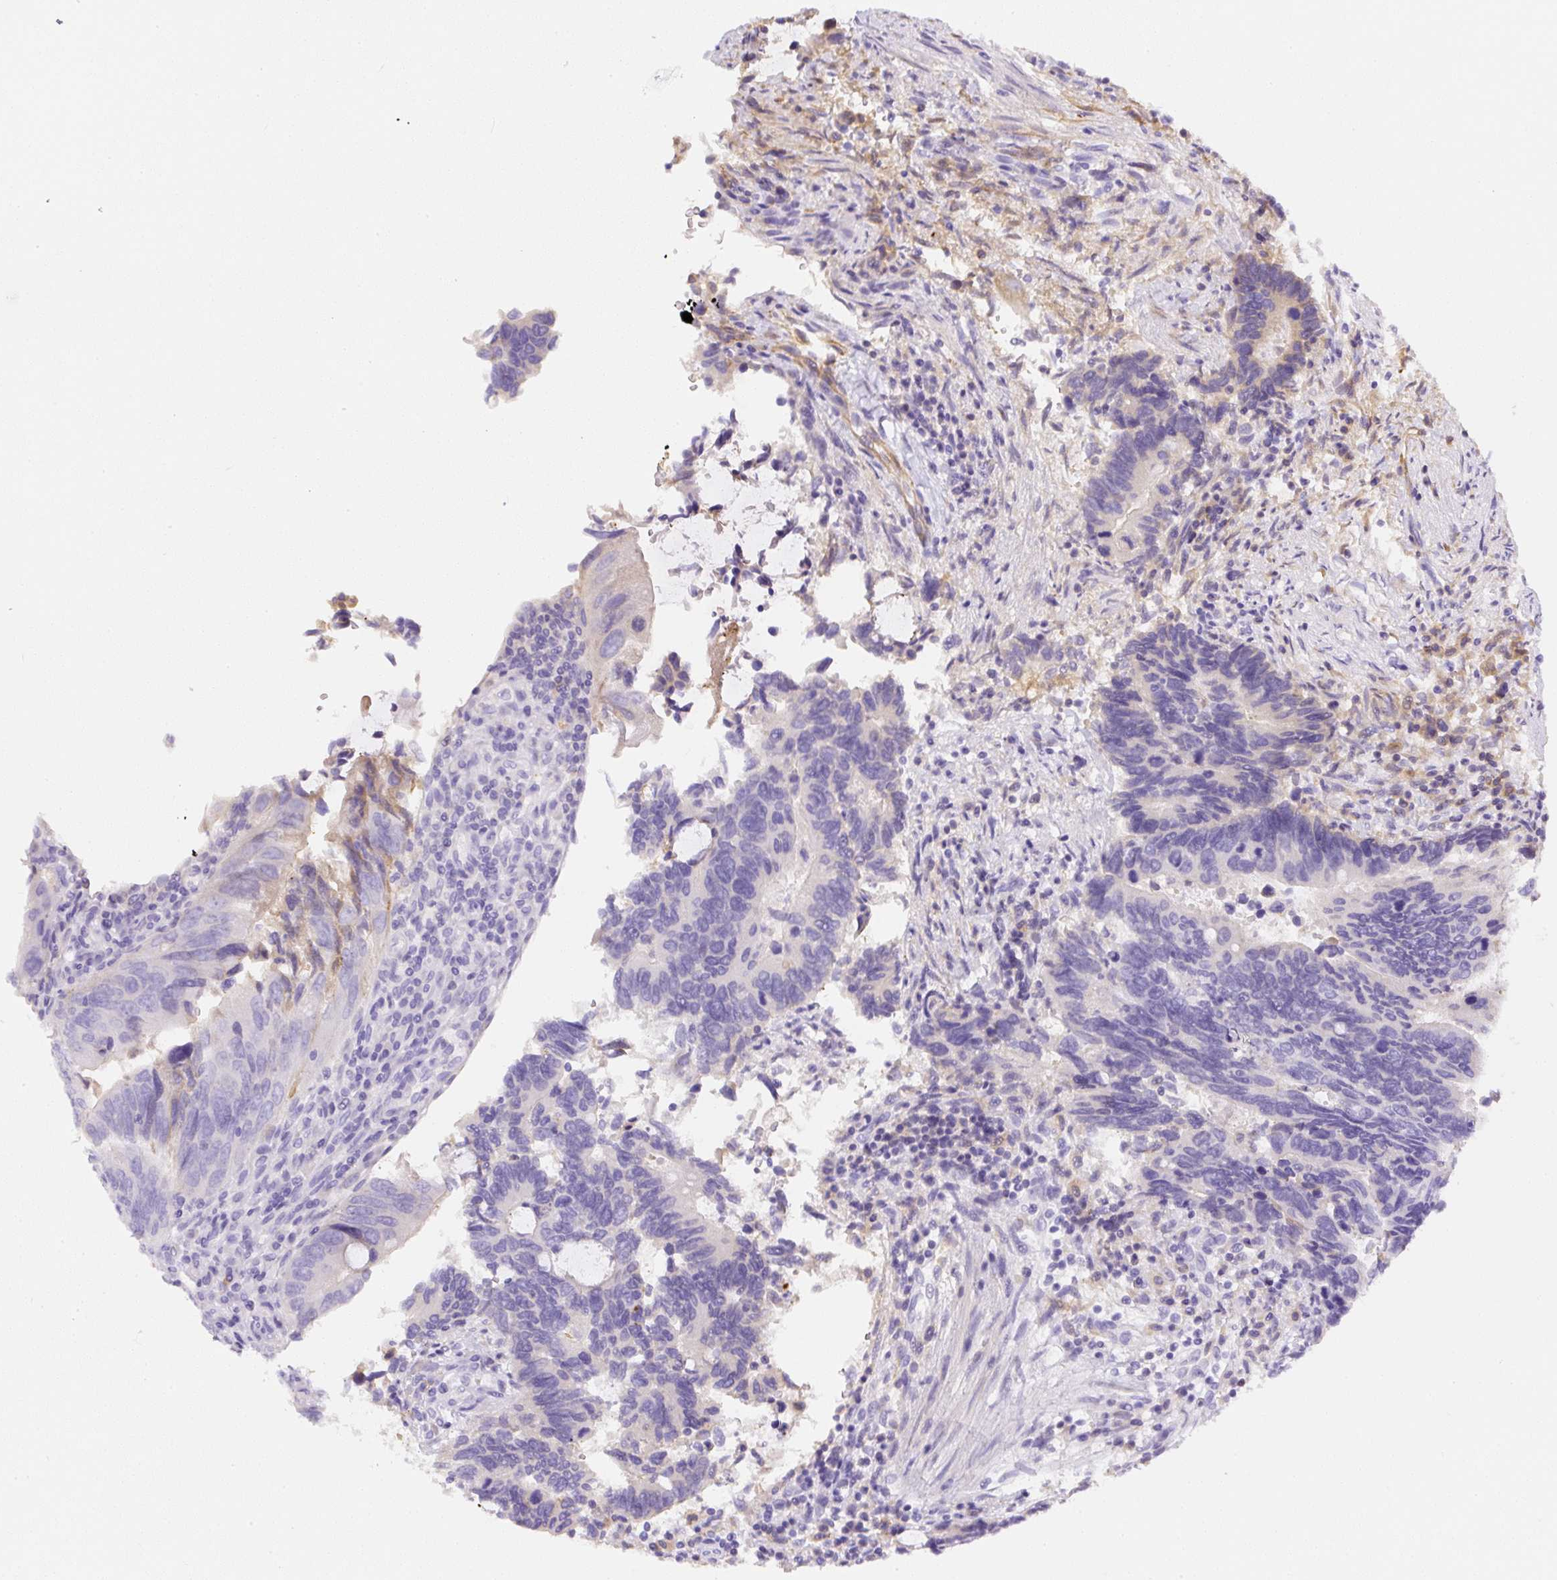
{"staining": {"intensity": "negative", "quantity": "none", "location": "none"}, "tissue": "colorectal cancer", "cell_type": "Tumor cells", "image_type": "cancer", "snomed": [{"axis": "morphology", "description": "Adenocarcinoma, NOS"}, {"axis": "topography", "description": "Colon"}], "caption": "This is a photomicrograph of IHC staining of colorectal cancer, which shows no expression in tumor cells.", "gene": "APCS", "patient": {"sex": "male", "age": 87}}